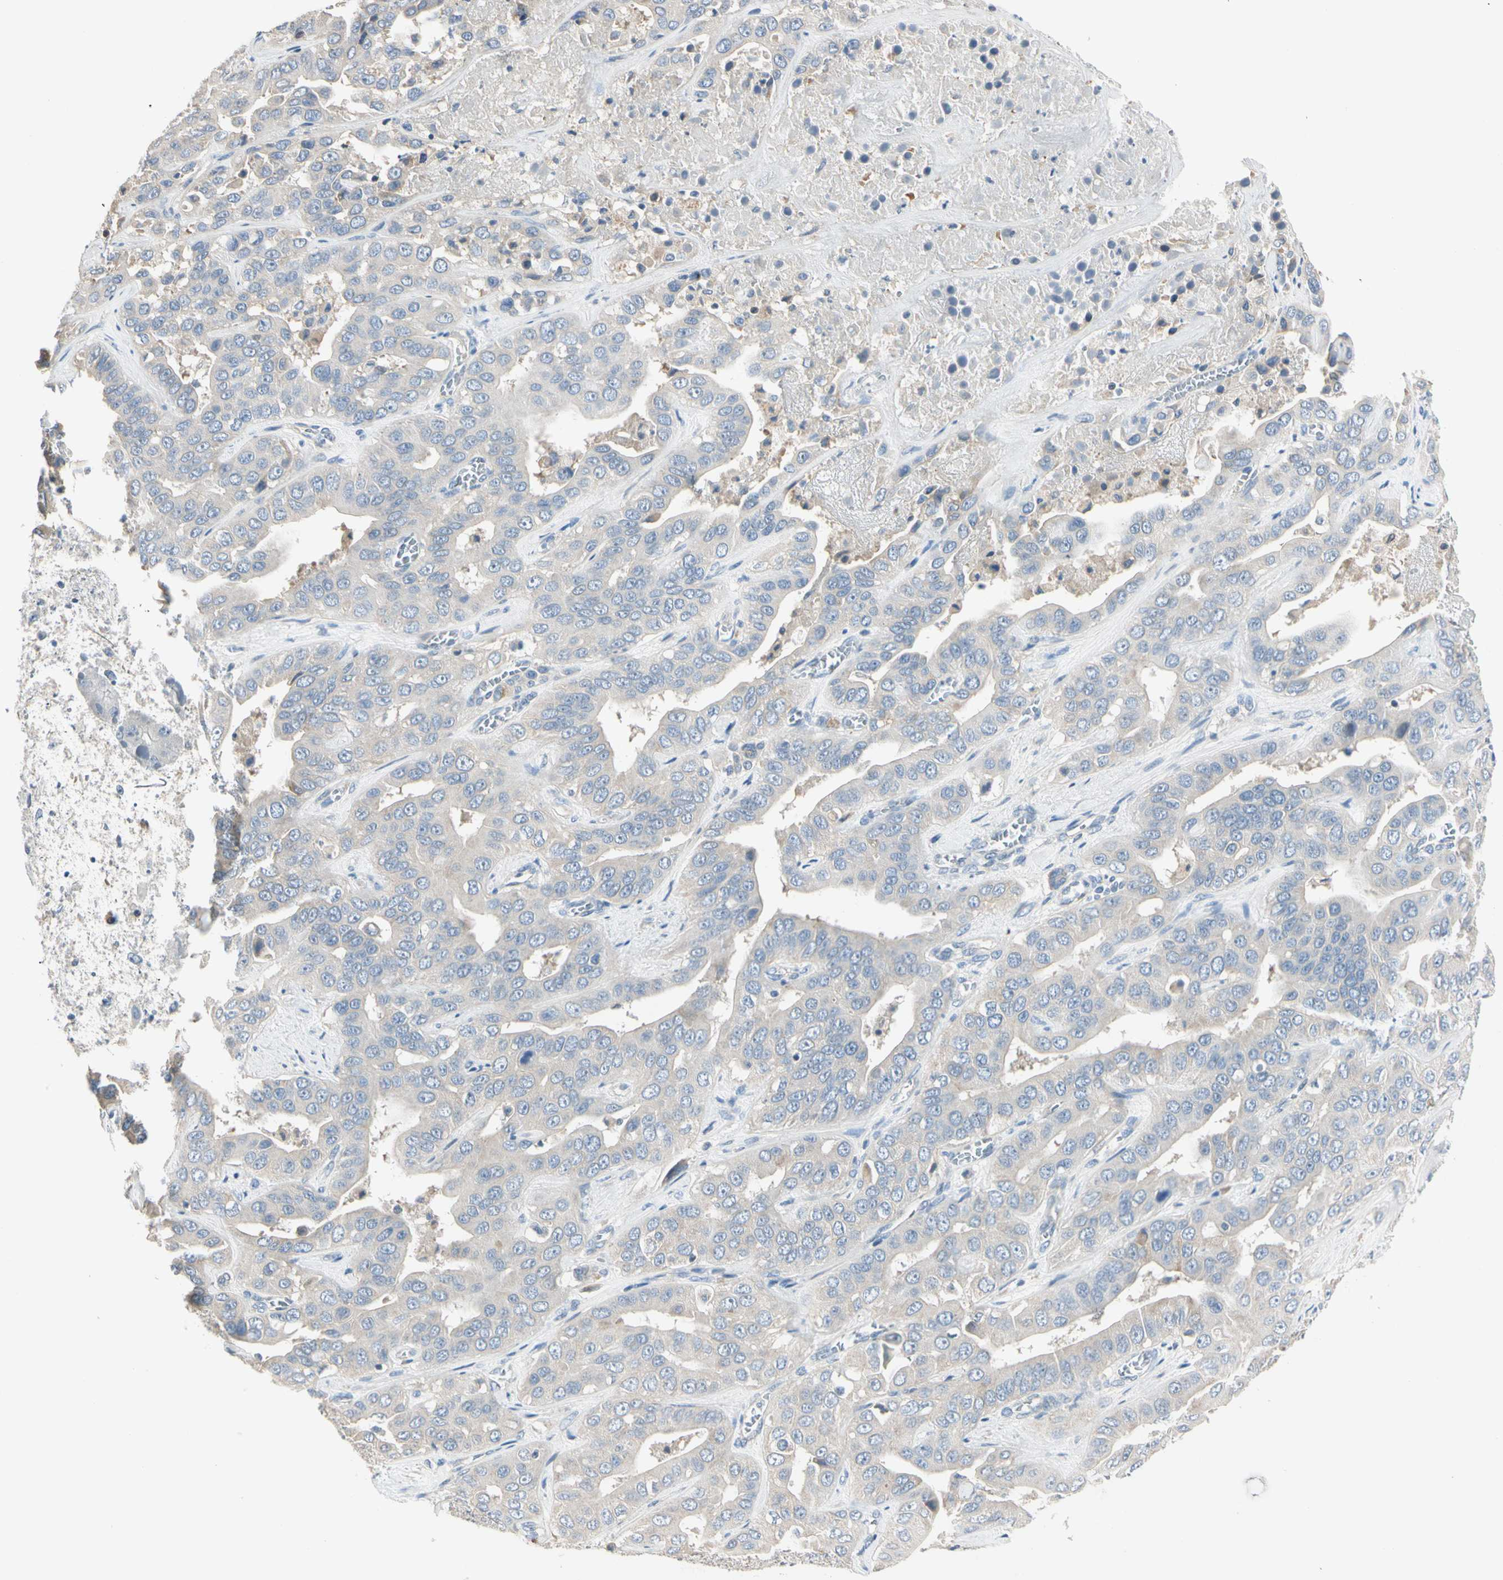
{"staining": {"intensity": "weak", "quantity": "<25%", "location": "cytoplasmic/membranous"}, "tissue": "liver cancer", "cell_type": "Tumor cells", "image_type": "cancer", "snomed": [{"axis": "morphology", "description": "Cholangiocarcinoma"}, {"axis": "topography", "description": "Liver"}], "caption": "Immunohistochemical staining of human liver cancer (cholangiocarcinoma) reveals no significant positivity in tumor cells. (DAB immunohistochemistry (IHC), high magnification).", "gene": "GPR153", "patient": {"sex": "female", "age": 52}}